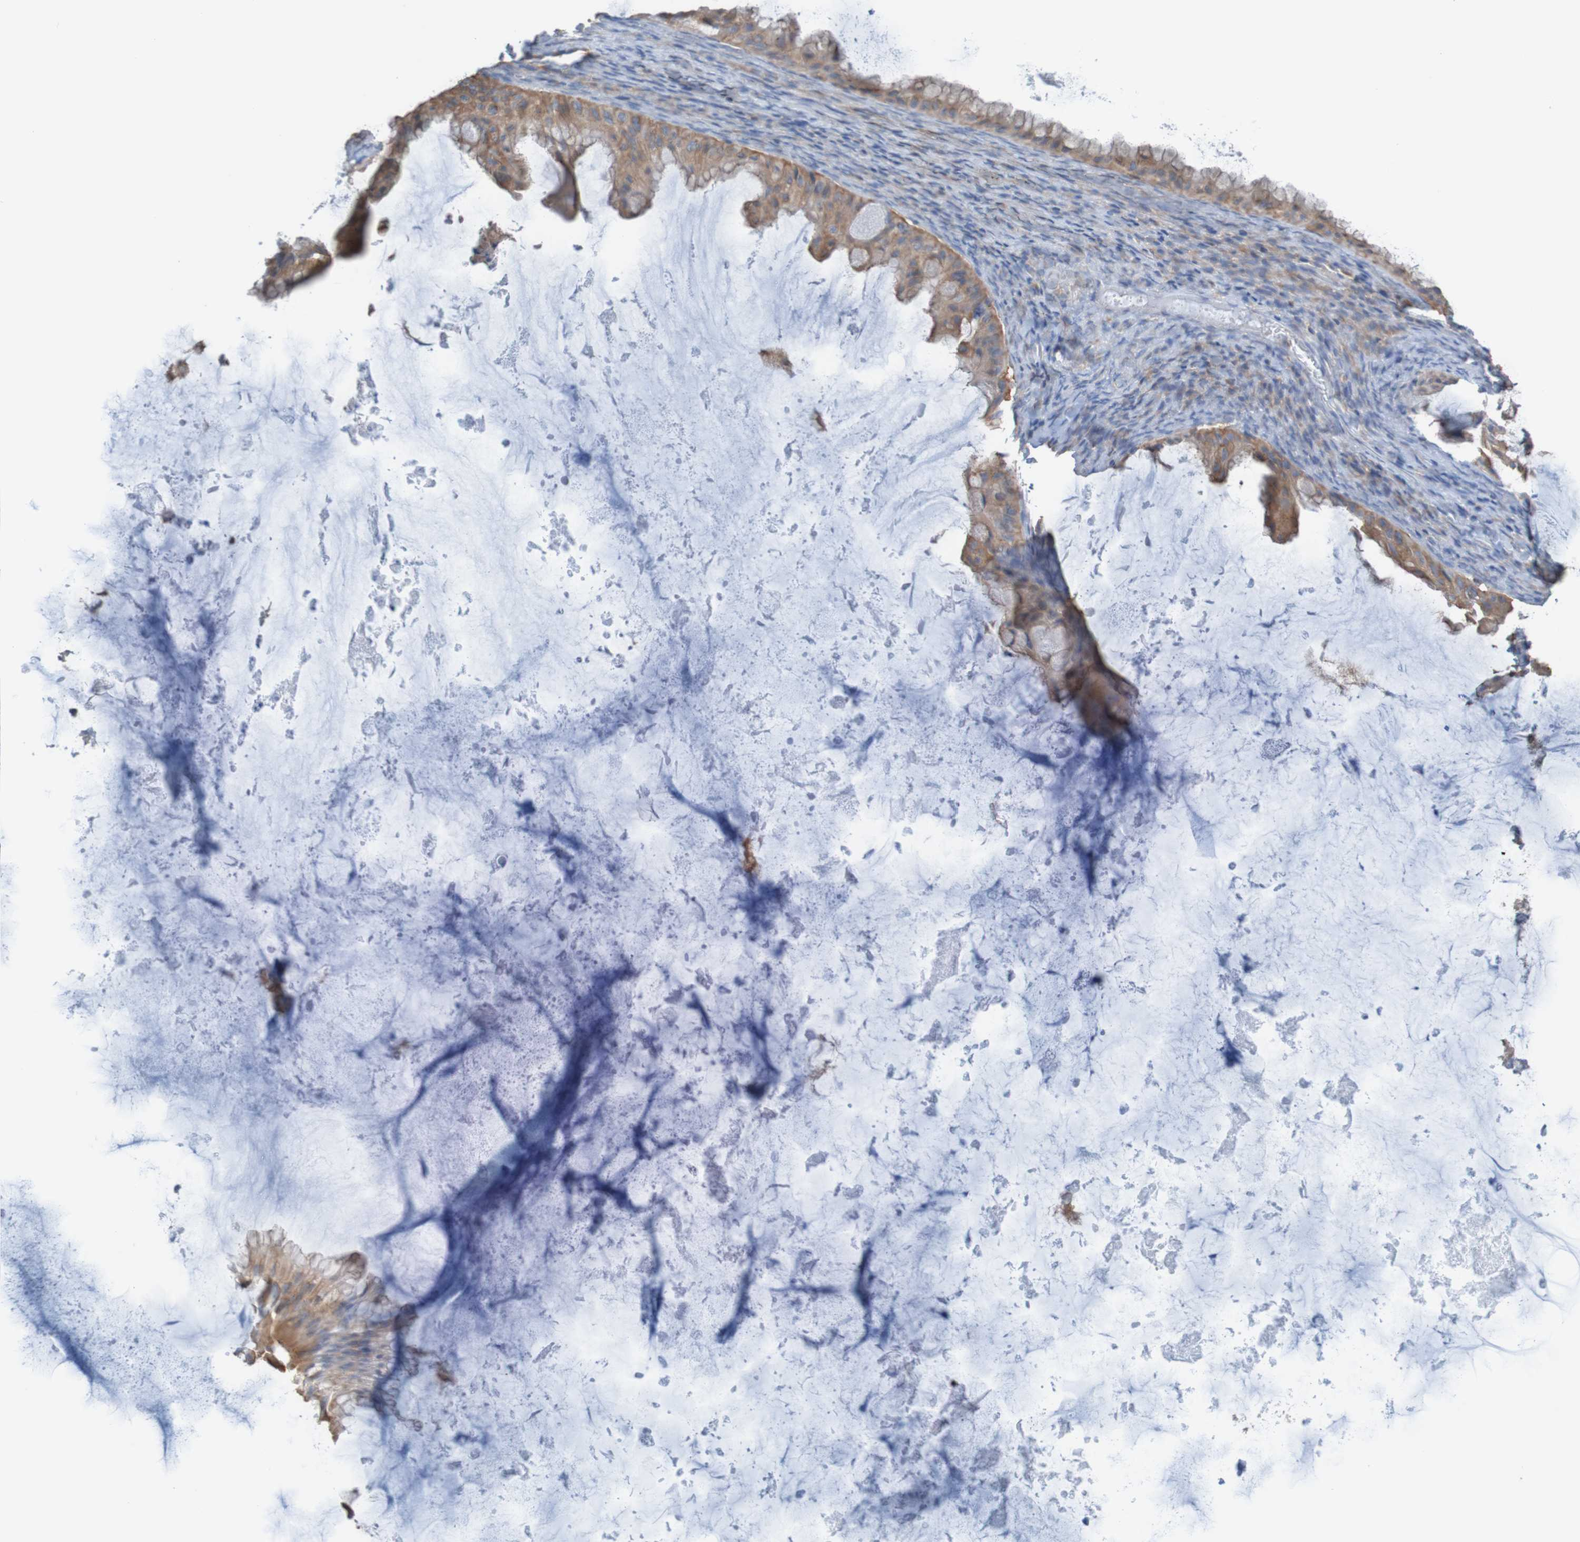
{"staining": {"intensity": "moderate", "quantity": ">75%", "location": "cytoplasmic/membranous"}, "tissue": "ovarian cancer", "cell_type": "Tumor cells", "image_type": "cancer", "snomed": [{"axis": "morphology", "description": "Cystadenocarcinoma, mucinous, NOS"}, {"axis": "topography", "description": "Ovary"}], "caption": "Protein staining by immunohistochemistry (IHC) shows moderate cytoplasmic/membranous positivity in about >75% of tumor cells in ovarian cancer (mucinous cystadenocarcinoma).", "gene": "MINAR1", "patient": {"sex": "female", "age": 61}}